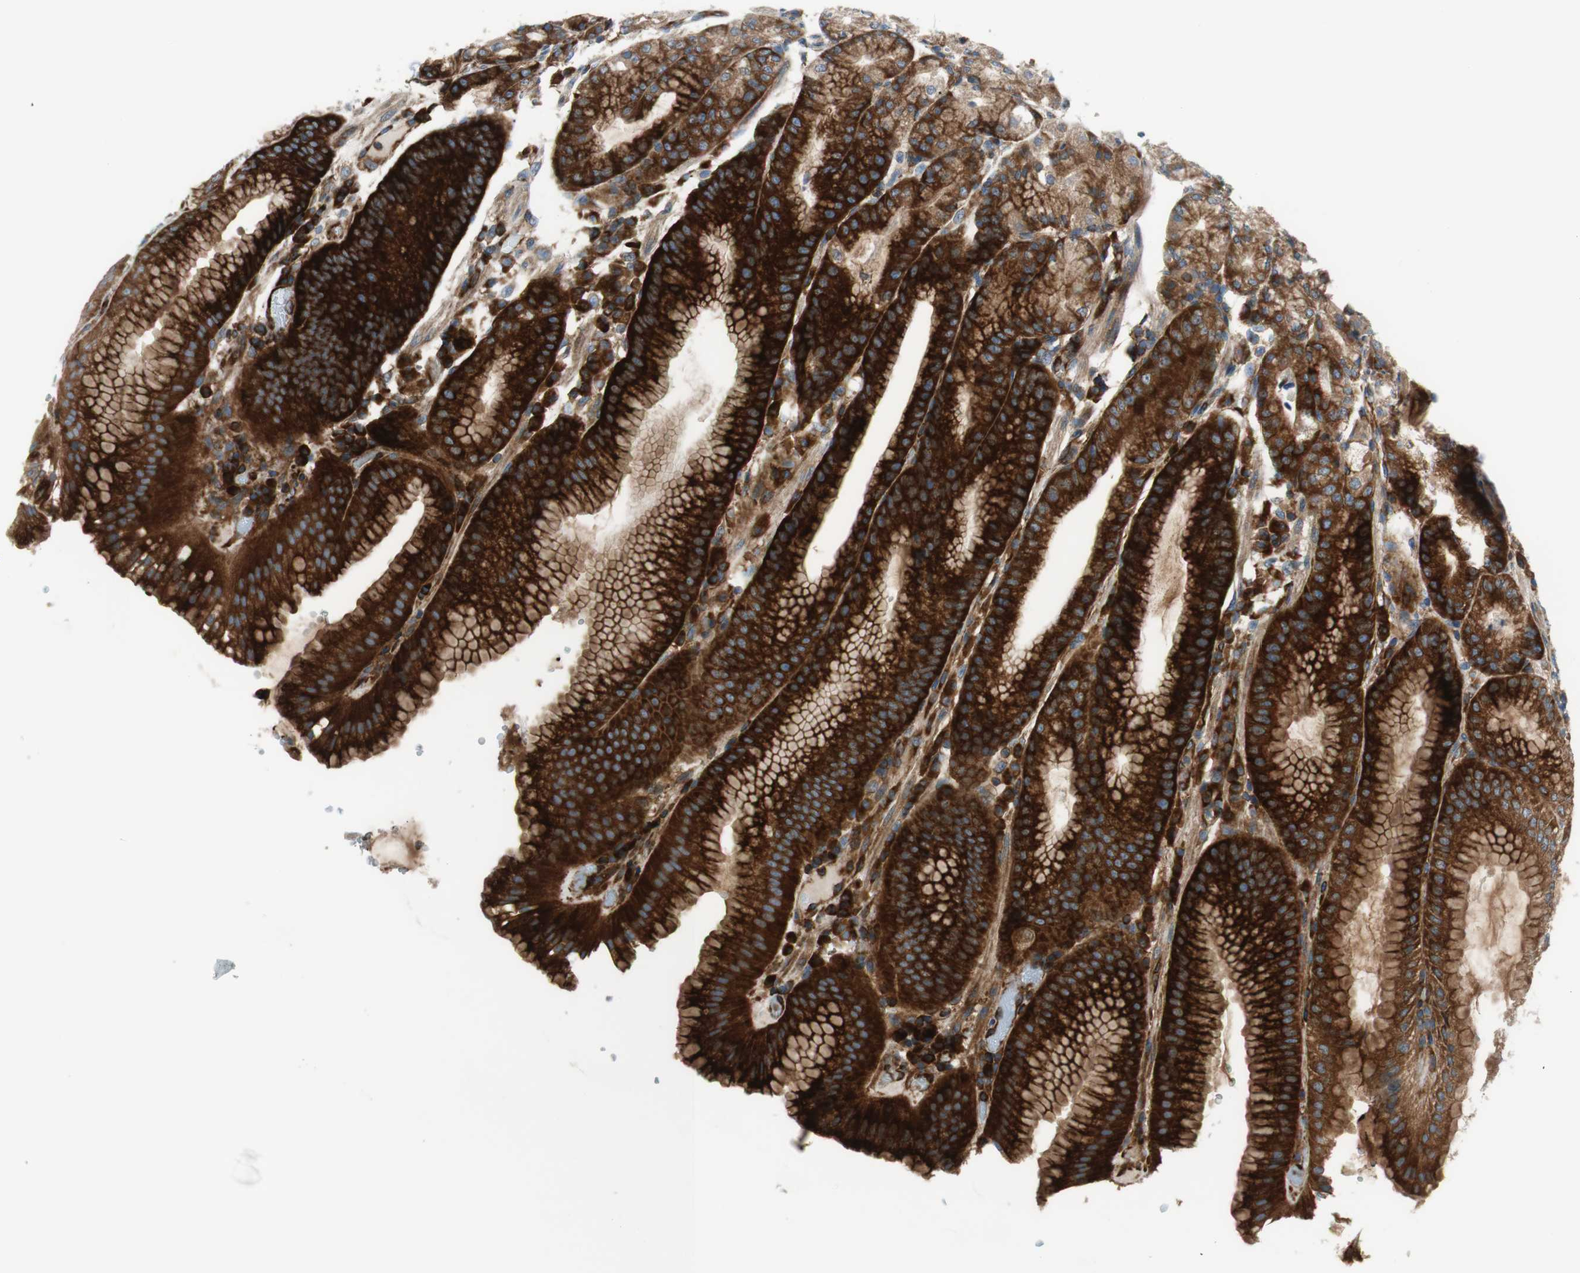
{"staining": {"intensity": "strong", "quantity": ">75%", "location": "cytoplasmic/membranous"}, "tissue": "stomach", "cell_type": "Glandular cells", "image_type": "normal", "snomed": [{"axis": "morphology", "description": "Normal tissue, NOS"}, {"axis": "topography", "description": "Stomach, lower"}], "caption": "Protein staining reveals strong cytoplasmic/membranous expression in approximately >75% of glandular cells in benign stomach. (DAB IHC with brightfield microscopy, high magnification).", "gene": "CCN4", "patient": {"sex": "male", "age": 71}}